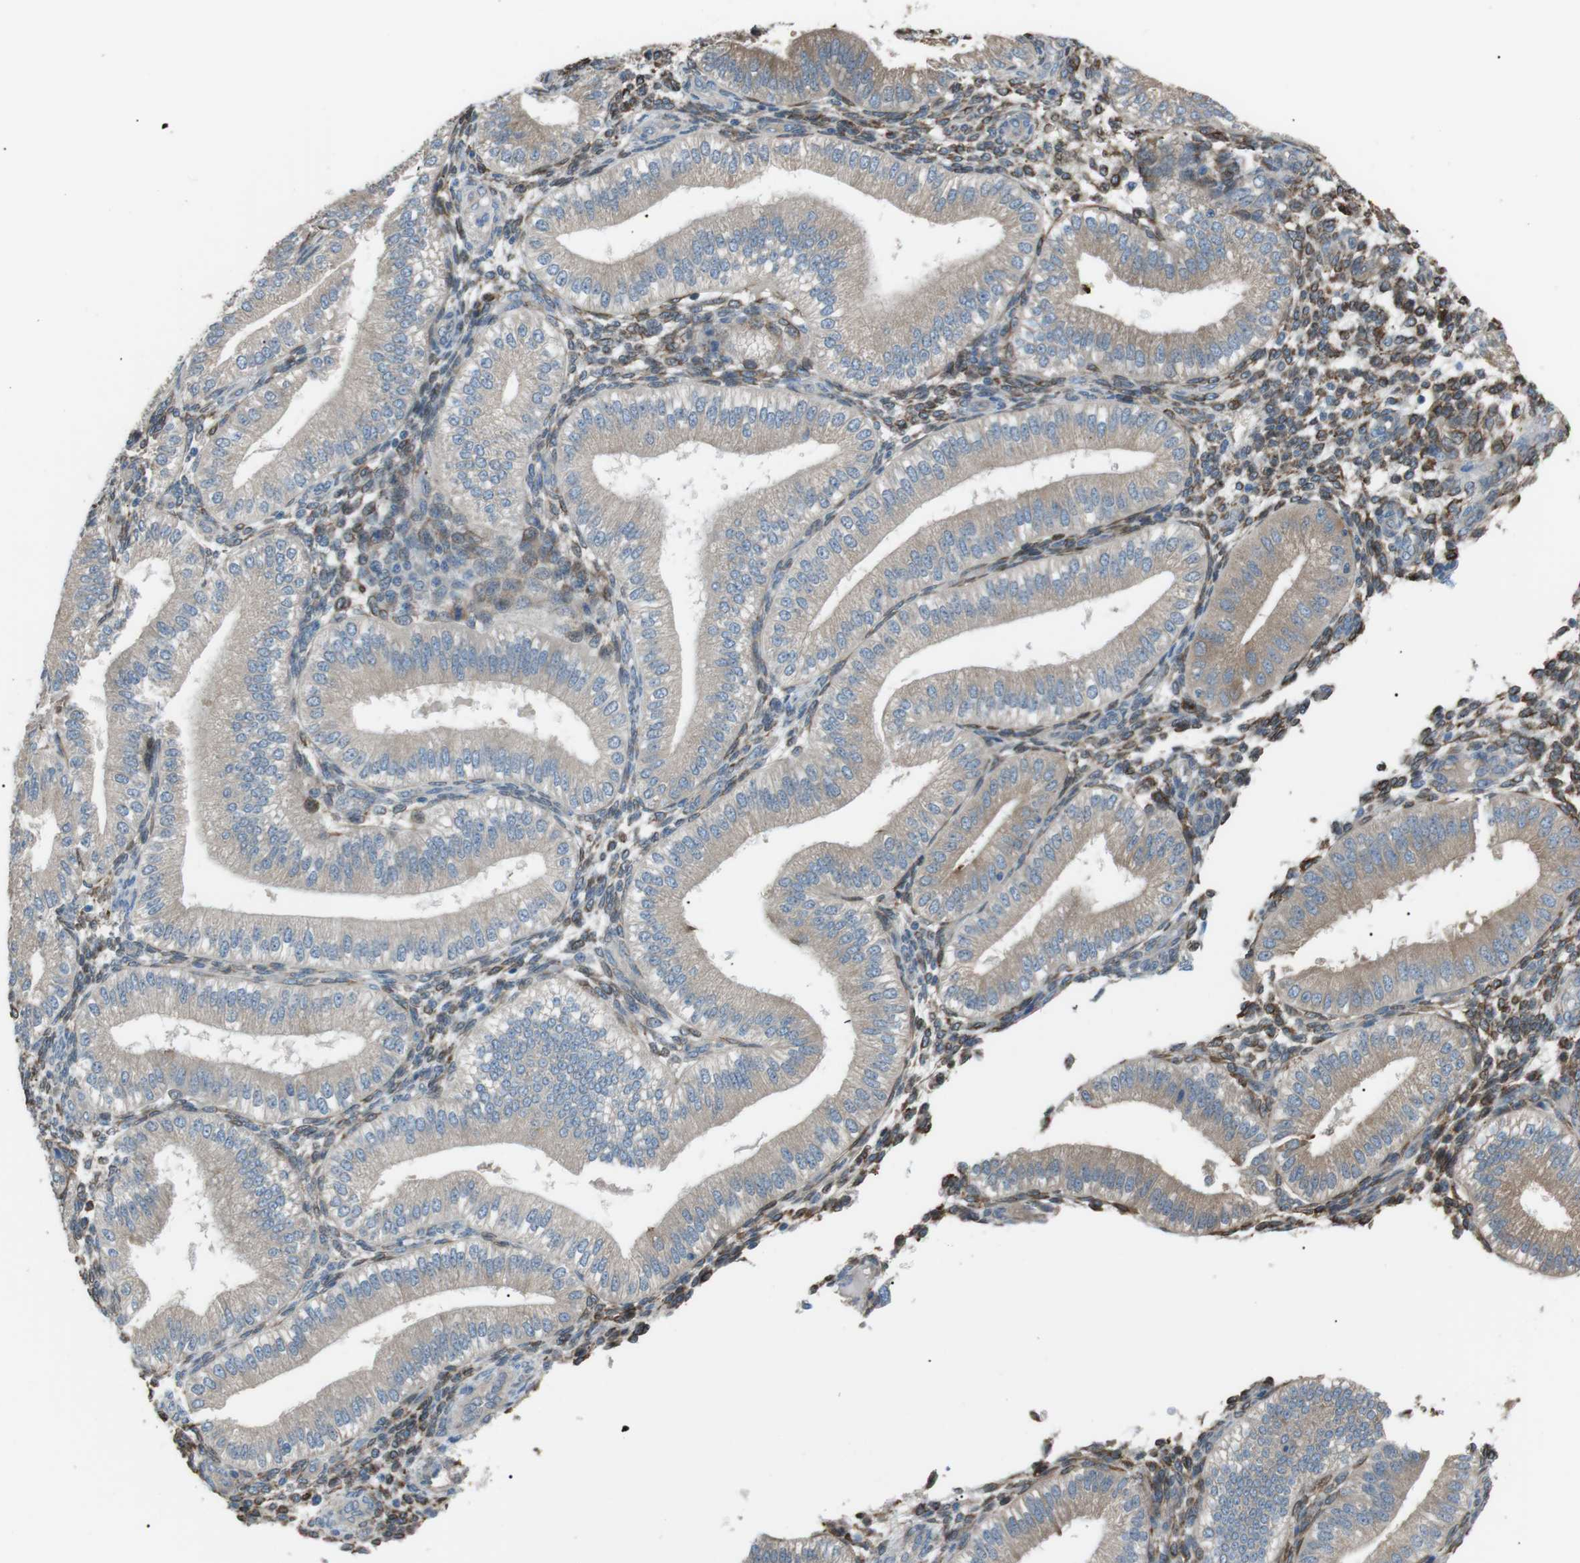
{"staining": {"intensity": "moderate", "quantity": "<25%", "location": "cytoplasmic/membranous"}, "tissue": "endometrium", "cell_type": "Cells in endometrial stroma", "image_type": "normal", "snomed": [{"axis": "morphology", "description": "Normal tissue, NOS"}, {"axis": "topography", "description": "Endometrium"}], "caption": "Unremarkable endometrium shows moderate cytoplasmic/membranous staining in about <25% of cells in endometrial stroma, visualized by immunohistochemistry. (Brightfield microscopy of DAB IHC at high magnification).", "gene": "CDH26", "patient": {"sex": "female", "age": 39}}